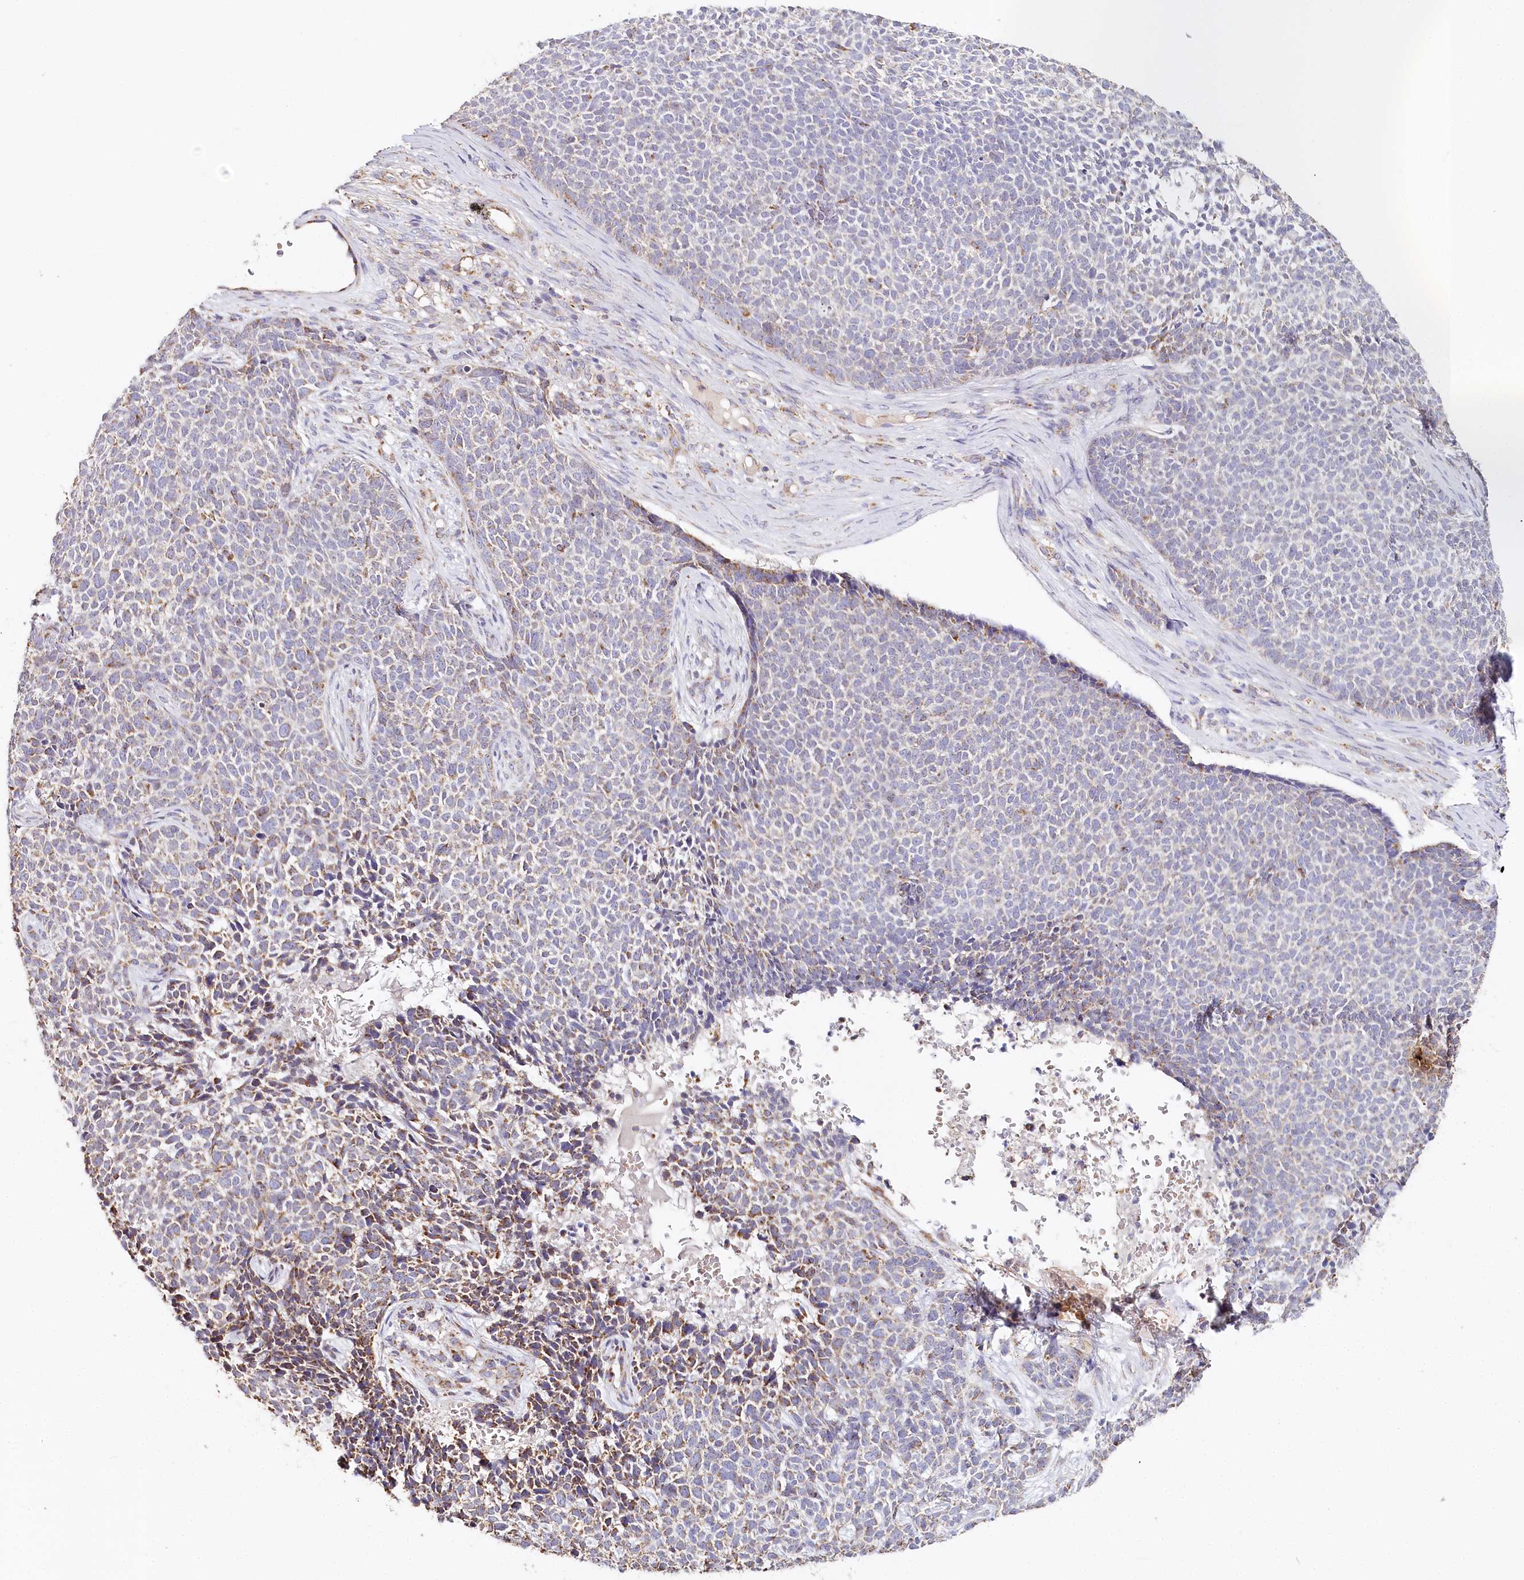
{"staining": {"intensity": "moderate", "quantity": "<25%", "location": "cytoplasmic/membranous"}, "tissue": "skin cancer", "cell_type": "Tumor cells", "image_type": "cancer", "snomed": [{"axis": "morphology", "description": "Basal cell carcinoma"}, {"axis": "topography", "description": "Skin"}], "caption": "Immunohistochemistry (IHC) of skin cancer (basal cell carcinoma) exhibits low levels of moderate cytoplasmic/membranous positivity in approximately <25% of tumor cells.", "gene": "MMP25", "patient": {"sex": "female", "age": 84}}